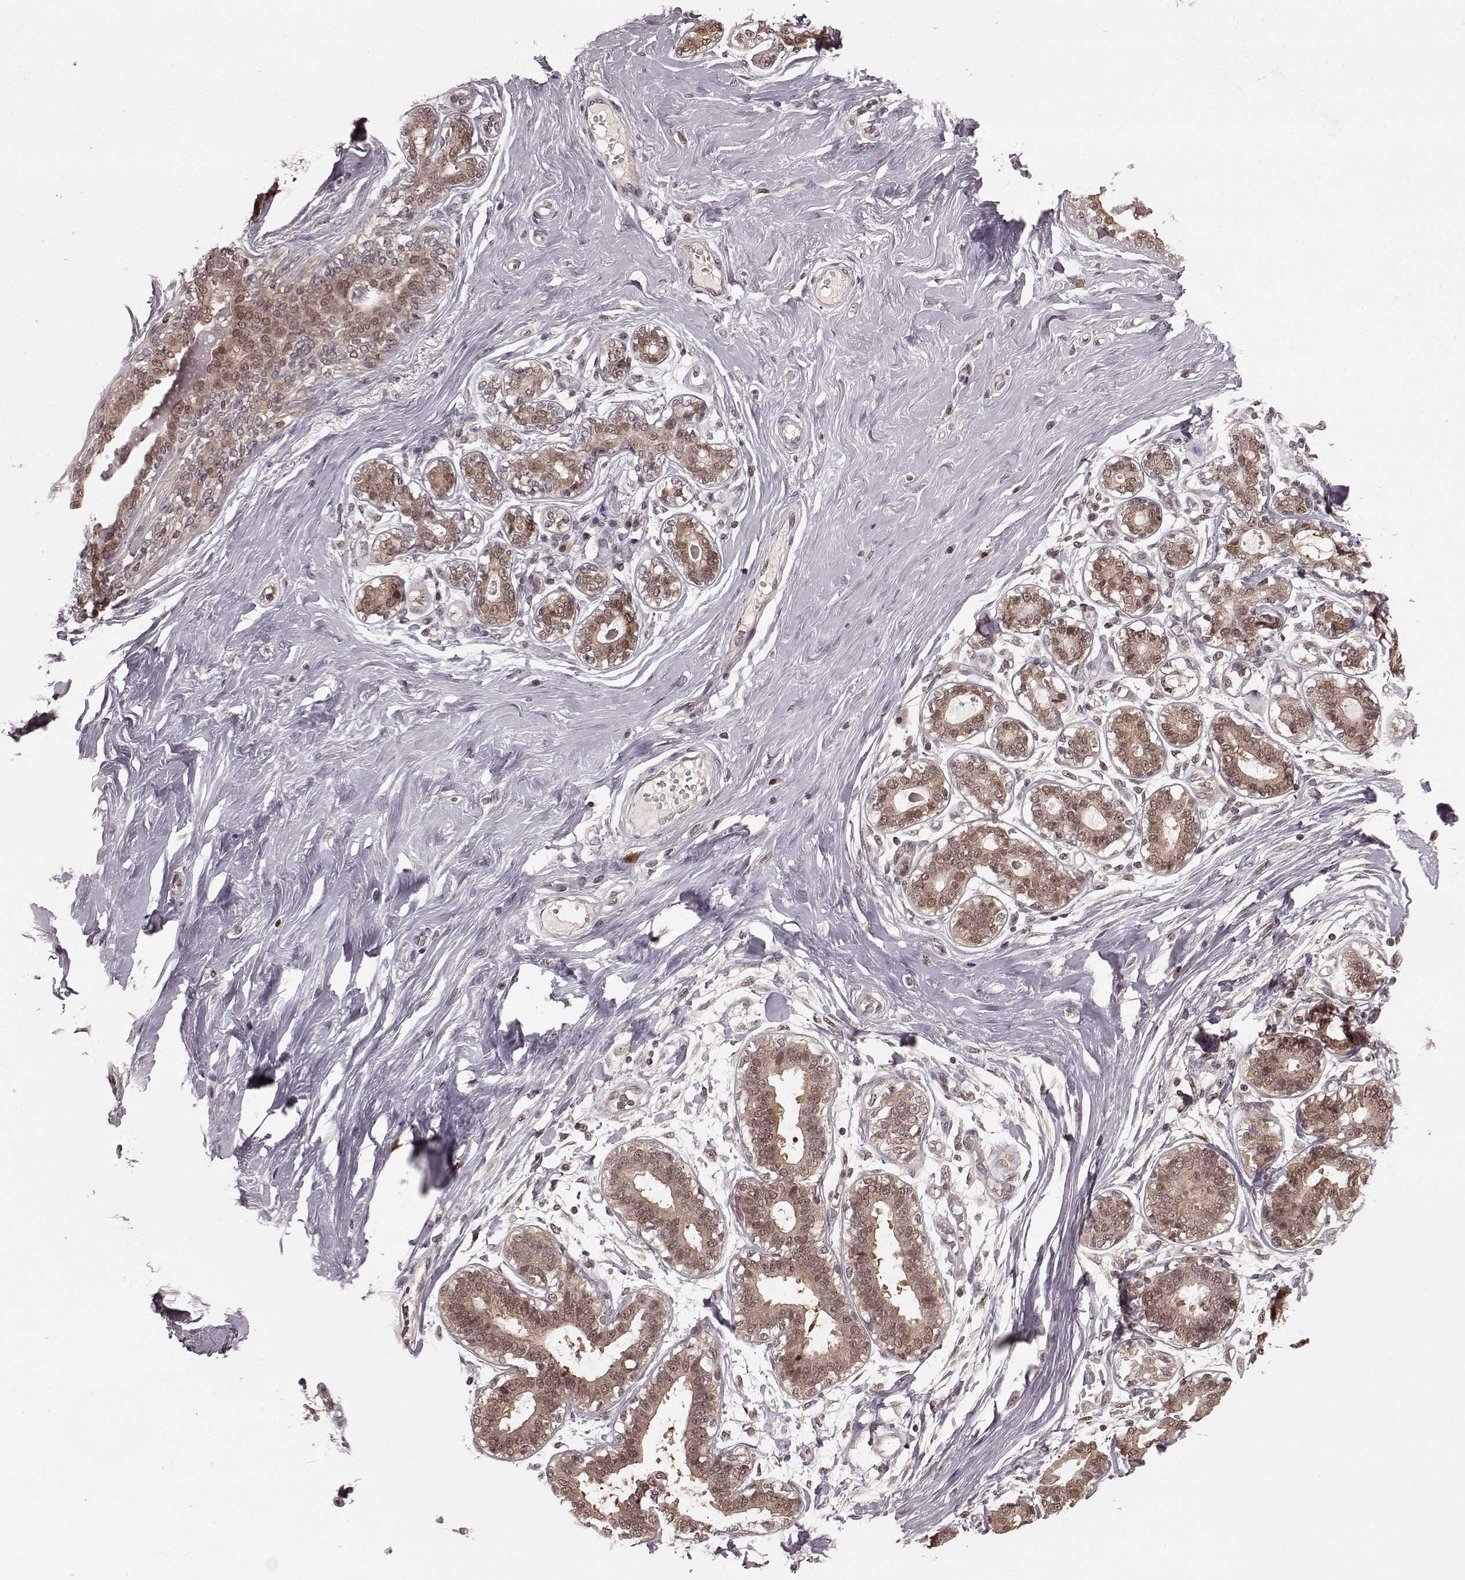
{"staining": {"intensity": "negative", "quantity": "none", "location": "none"}, "tissue": "breast", "cell_type": "Adipocytes", "image_type": "normal", "snomed": [{"axis": "morphology", "description": "Normal tissue, NOS"}, {"axis": "topography", "description": "Skin"}, {"axis": "topography", "description": "Breast"}], "caption": "Immunohistochemistry of unremarkable breast demonstrates no staining in adipocytes.", "gene": "GSS", "patient": {"sex": "female", "age": 43}}